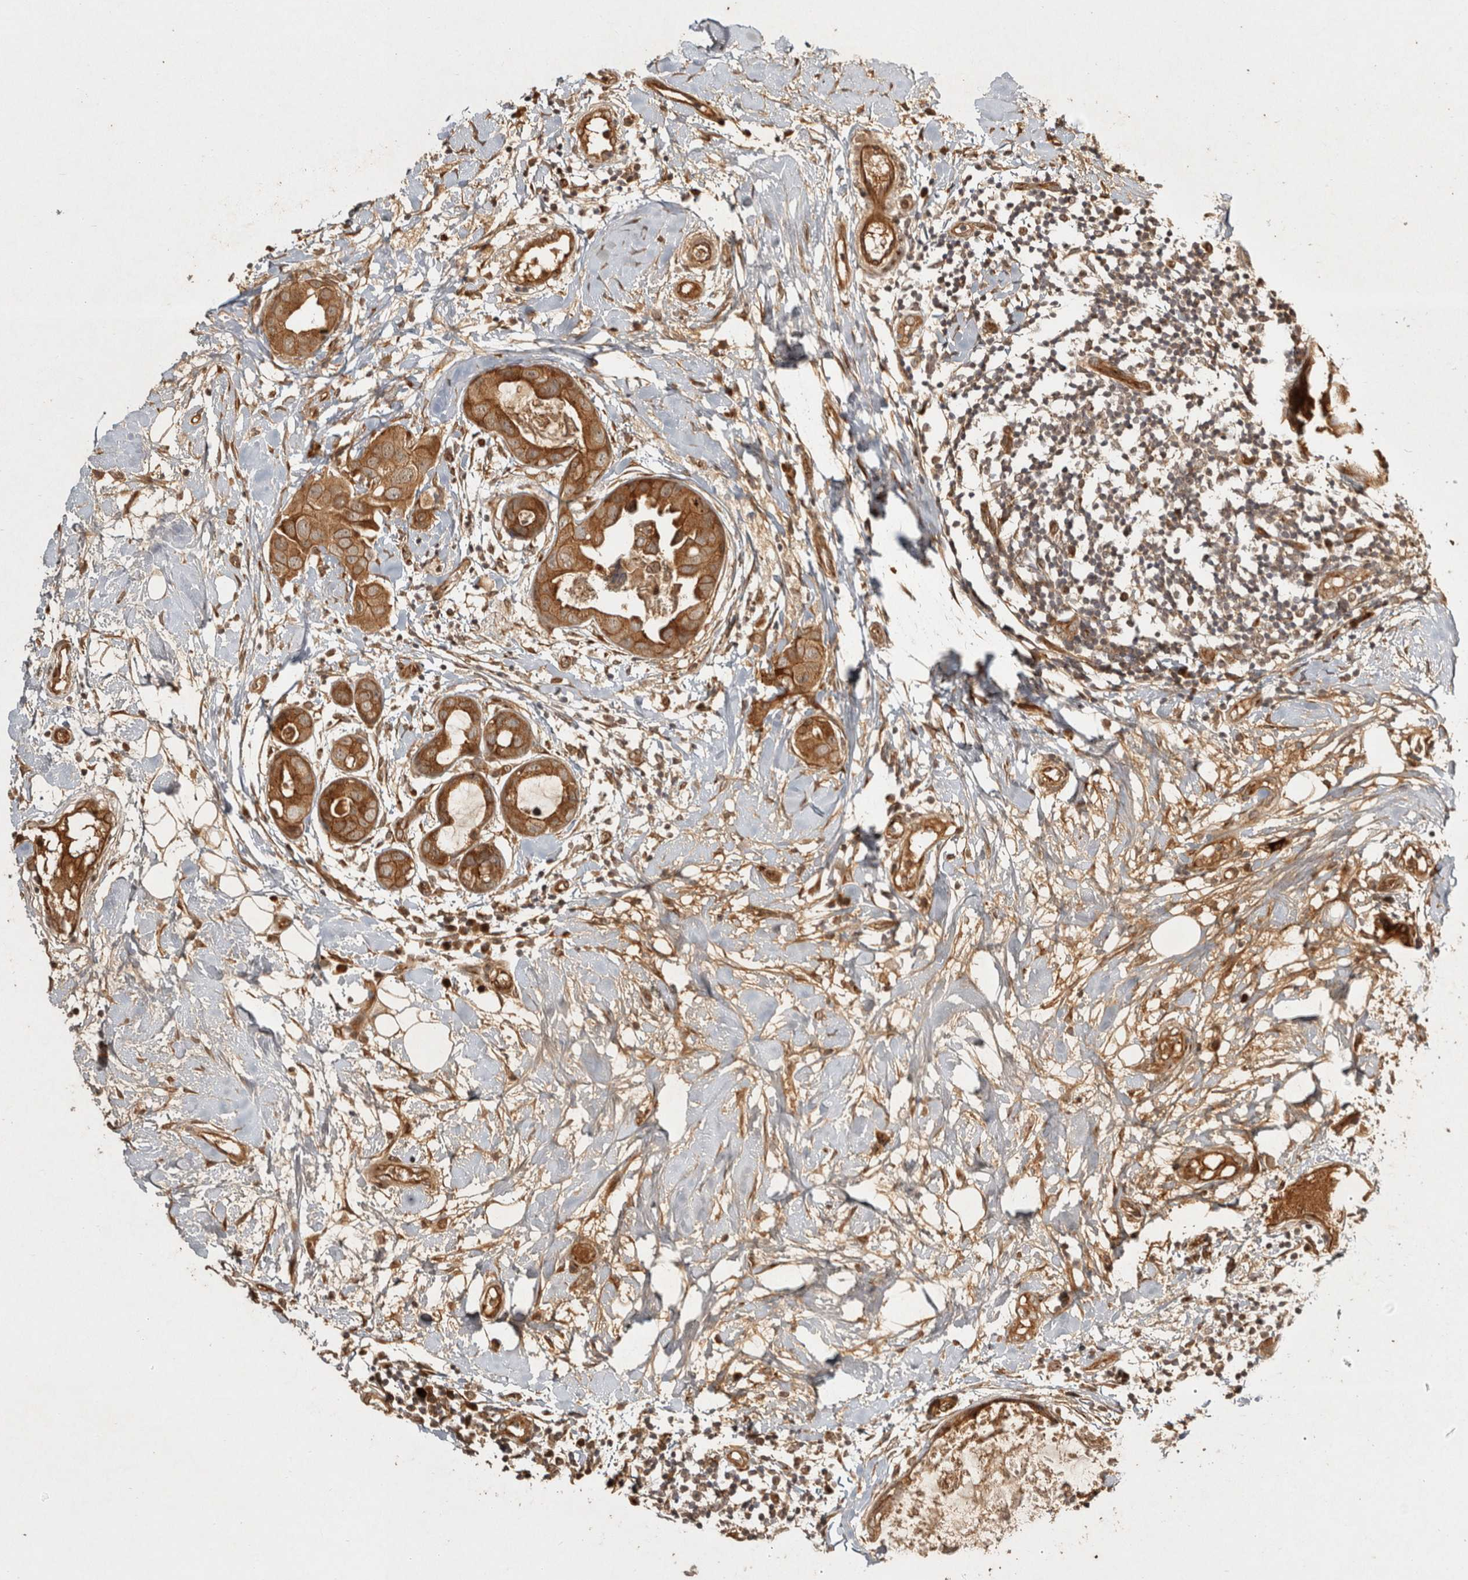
{"staining": {"intensity": "moderate", "quantity": ">75%", "location": "cytoplasmic/membranous"}, "tissue": "breast cancer", "cell_type": "Tumor cells", "image_type": "cancer", "snomed": [{"axis": "morphology", "description": "Duct carcinoma"}, {"axis": "topography", "description": "Breast"}], "caption": "Immunohistochemistry (IHC) (DAB) staining of intraductal carcinoma (breast) exhibits moderate cytoplasmic/membranous protein positivity in about >75% of tumor cells.", "gene": "CAMSAP2", "patient": {"sex": "female", "age": 40}}